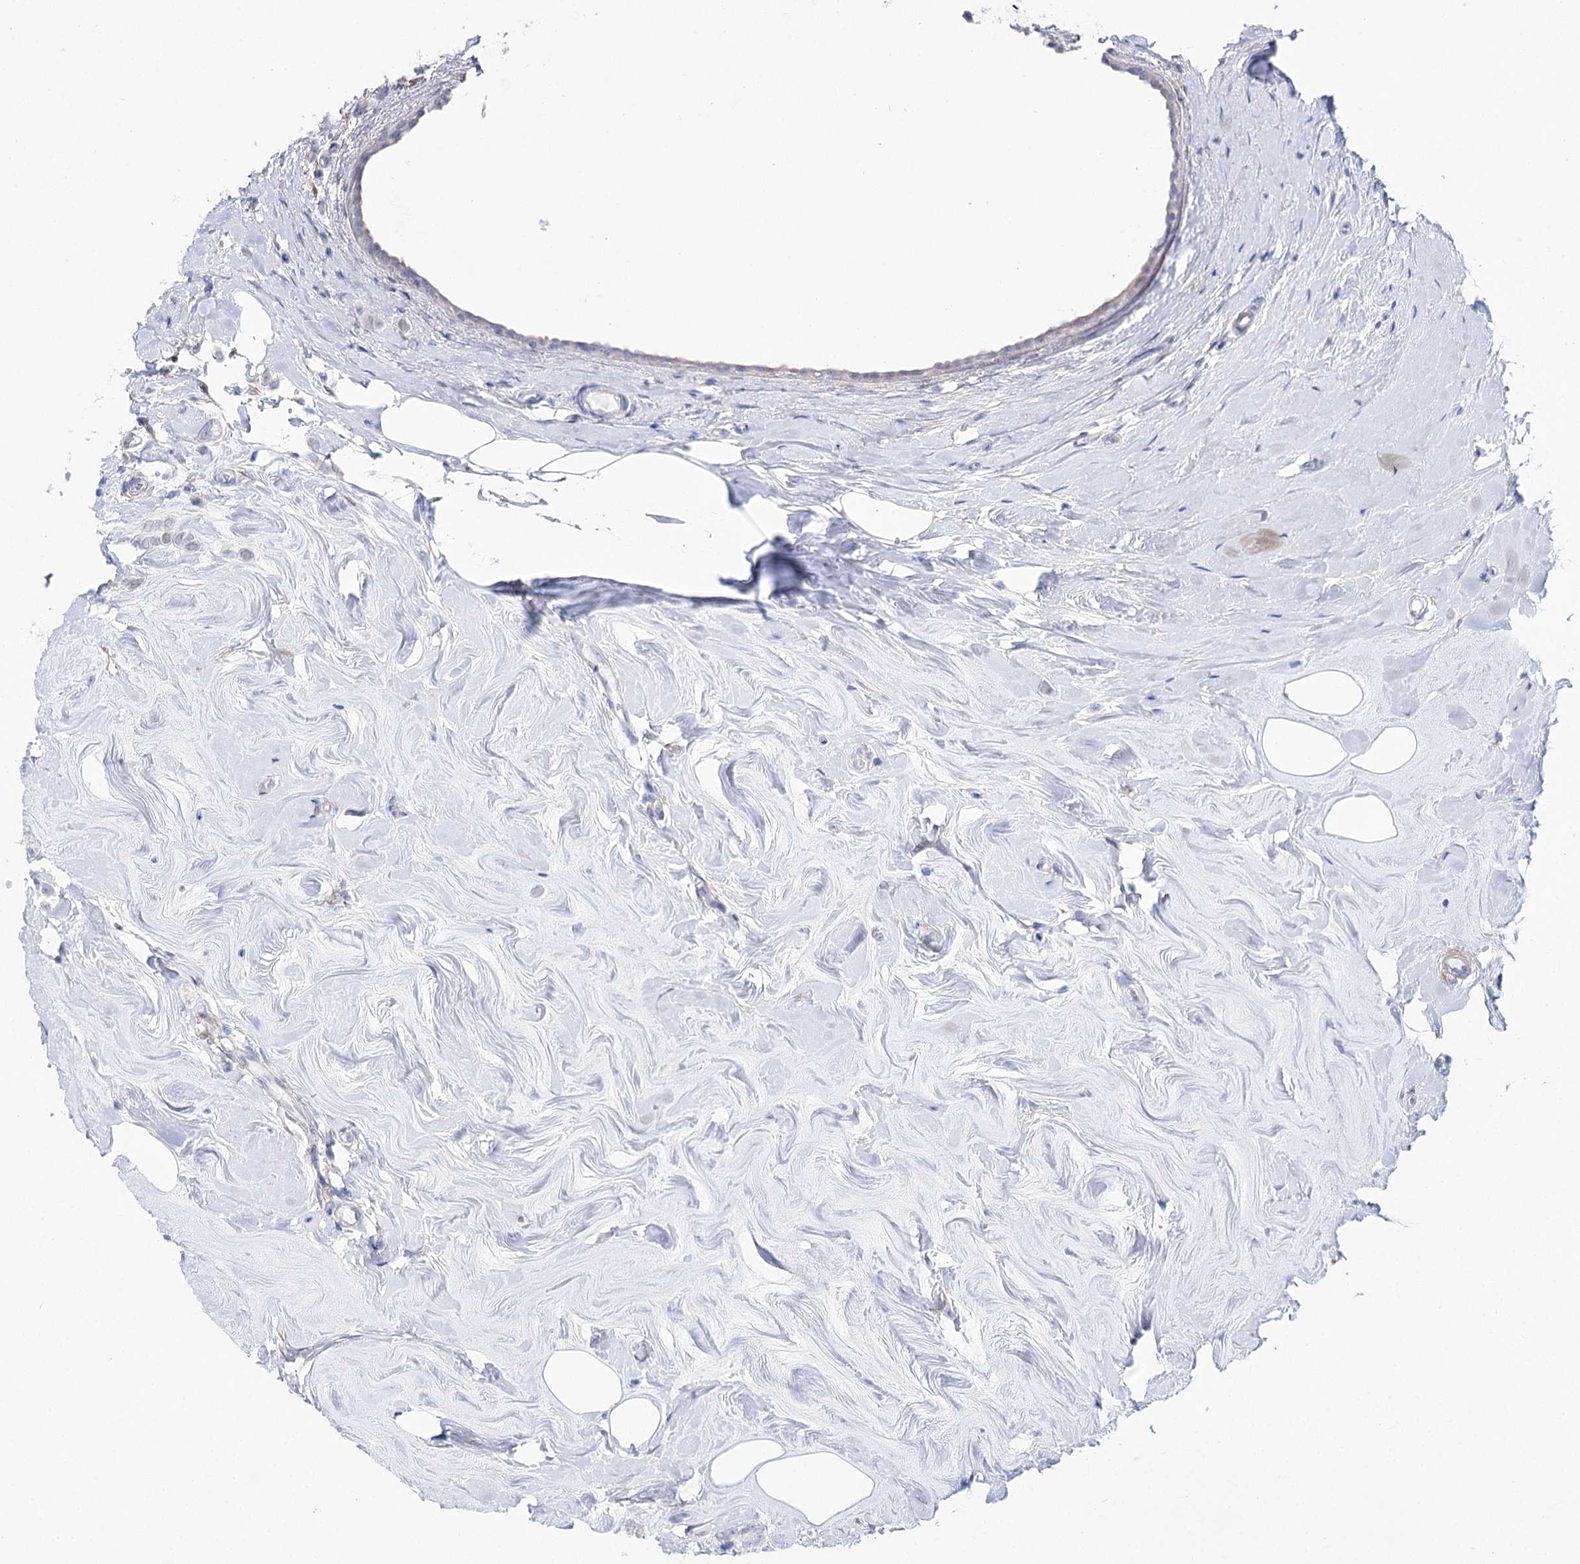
{"staining": {"intensity": "negative", "quantity": "none", "location": "none"}, "tissue": "breast cancer", "cell_type": "Tumor cells", "image_type": "cancer", "snomed": [{"axis": "morphology", "description": "Lobular carcinoma"}, {"axis": "topography", "description": "Breast"}], "caption": "This is a histopathology image of immunohistochemistry staining of lobular carcinoma (breast), which shows no positivity in tumor cells.", "gene": "UGDH", "patient": {"sex": "female", "age": 47}}